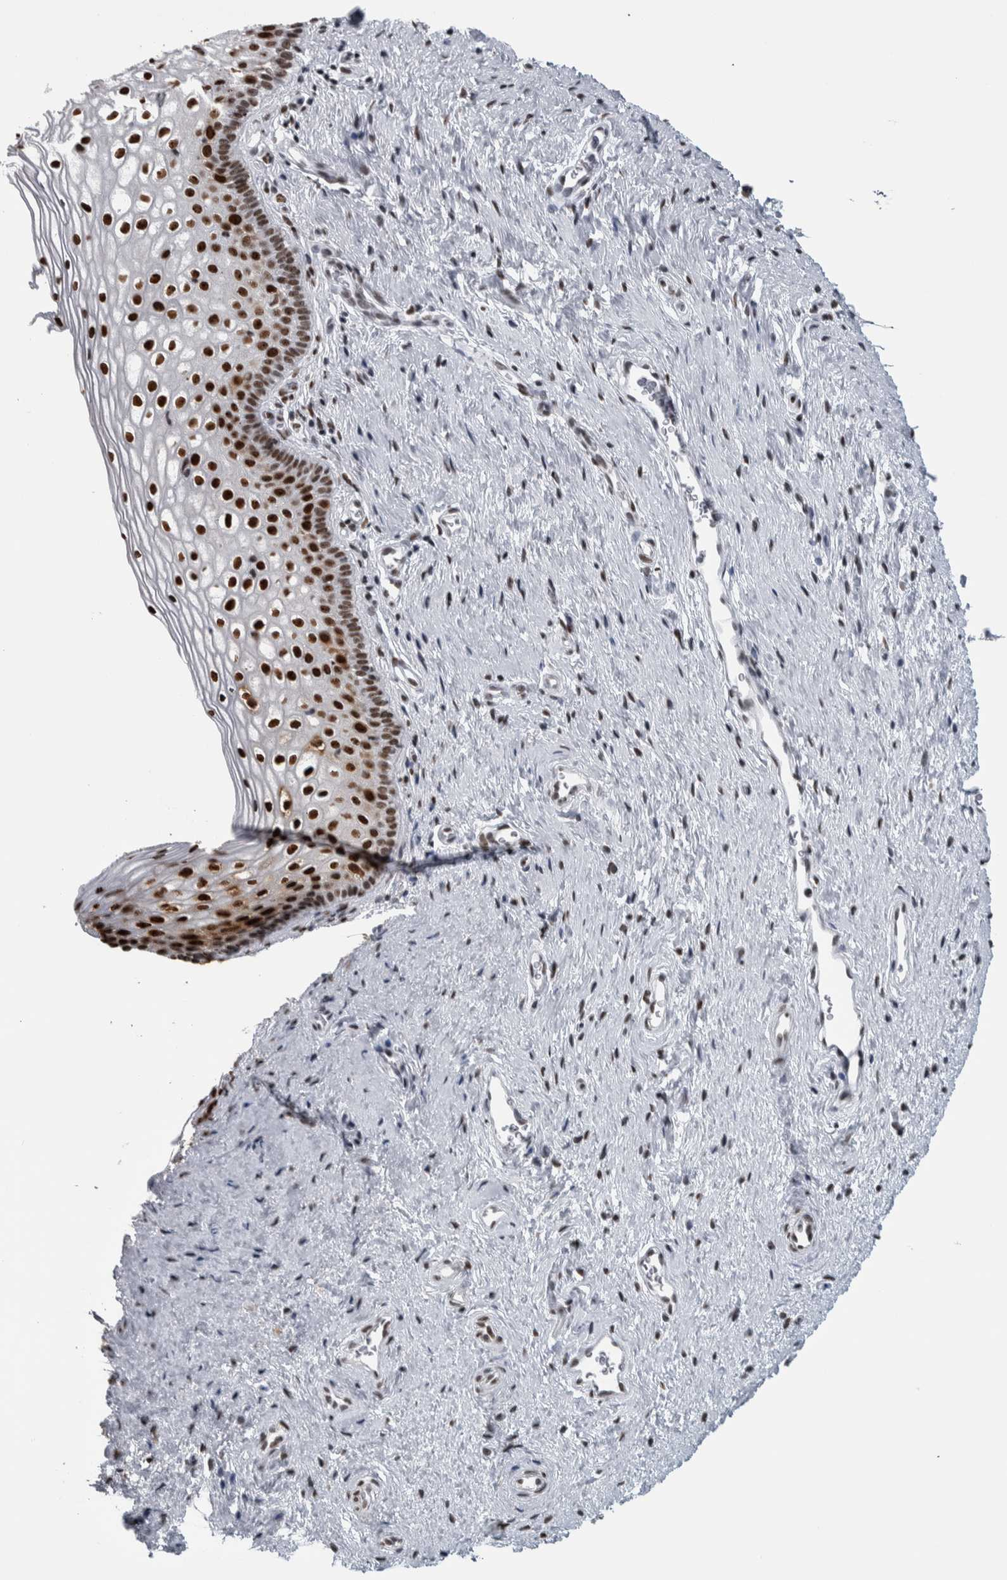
{"staining": {"intensity": "strong", "quantity": ">75%", "location": "nuclear"}, "tissue": "cervix", "cell_type": "Glandular cells", "image_type": "normal", "snomed": [{"axis": "morphology", "description": "Normal tissue, NOS"}, {"axis": "topography", "description": "Cervix"}], "caption": "Immunohistochemistry (IHC) micrograph of normal cervix: cervix stained using immunohistochemistry exhibits high levels of strong protein expression localized specifically in the nuclear of glandular cells, appearing as a nuclear brown color.", "gene": "TOP2B", "patient": {"sex": "female", "age": 27}}